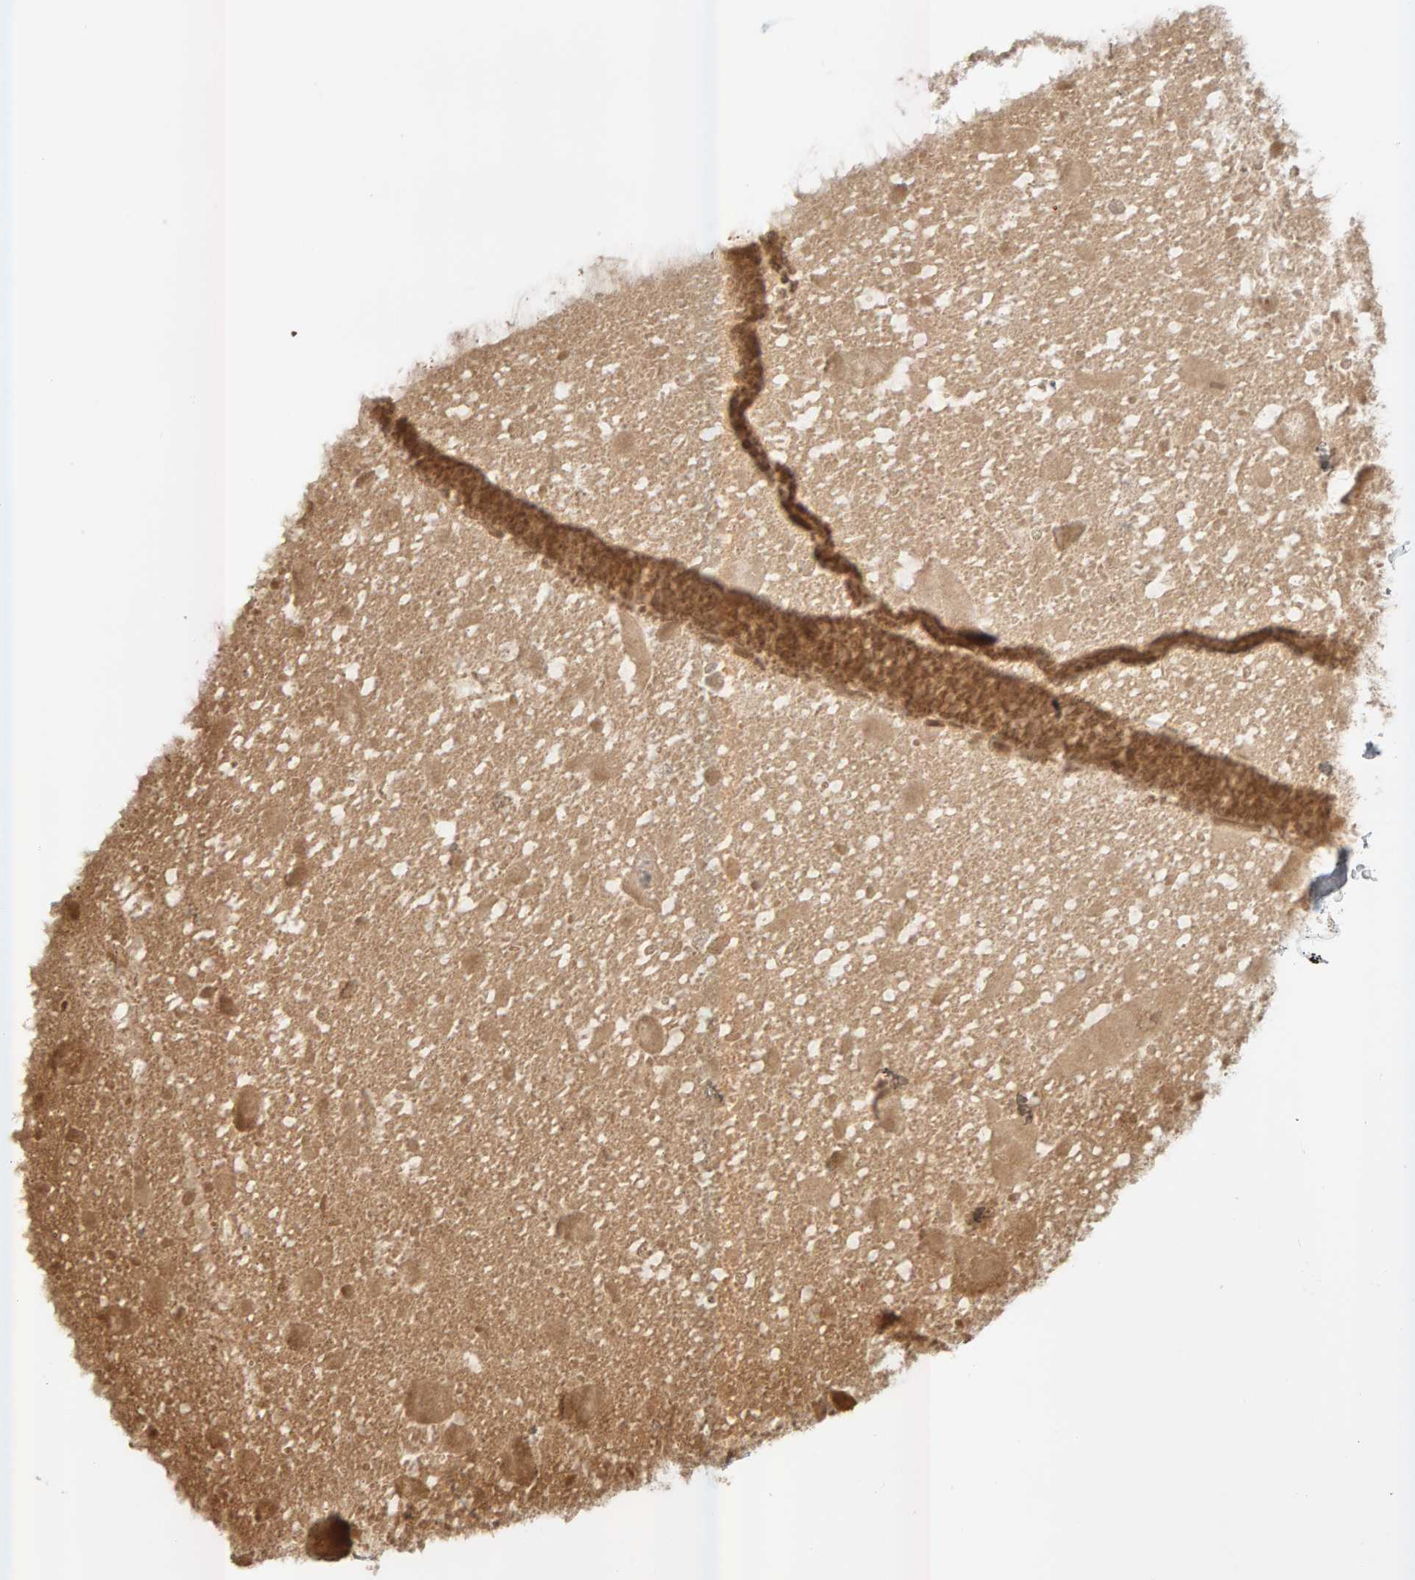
{"staining": {"intensity": "weak", "quantity": "25%-75%", "location": "cytoplasmic/membranous"}, "tissue": "adipose tissue", "cell_type": "Adipocytes", "image_type": "normal", "snomed": [{"axis": "morphology", "description": "Normal tissue, NOS"}, {"axis": "morphology", "description": "Fibrosis, NOS"}, {"axis": "topography", "description": "Breast"}, {"axis": "topography", "description": "Adipose tissue"}], "caption": "An immunohistochemistry image of normal tissue is shown. Protein staining in brown highlights weak cytoplasmic/membranous positivity in adipose tissue within adipocytes. (brown staining indicates protein expression, while blue staining denotes nuclei).", "gene": "ZNF160", "patient": {"sex": "female", "age": 39}}